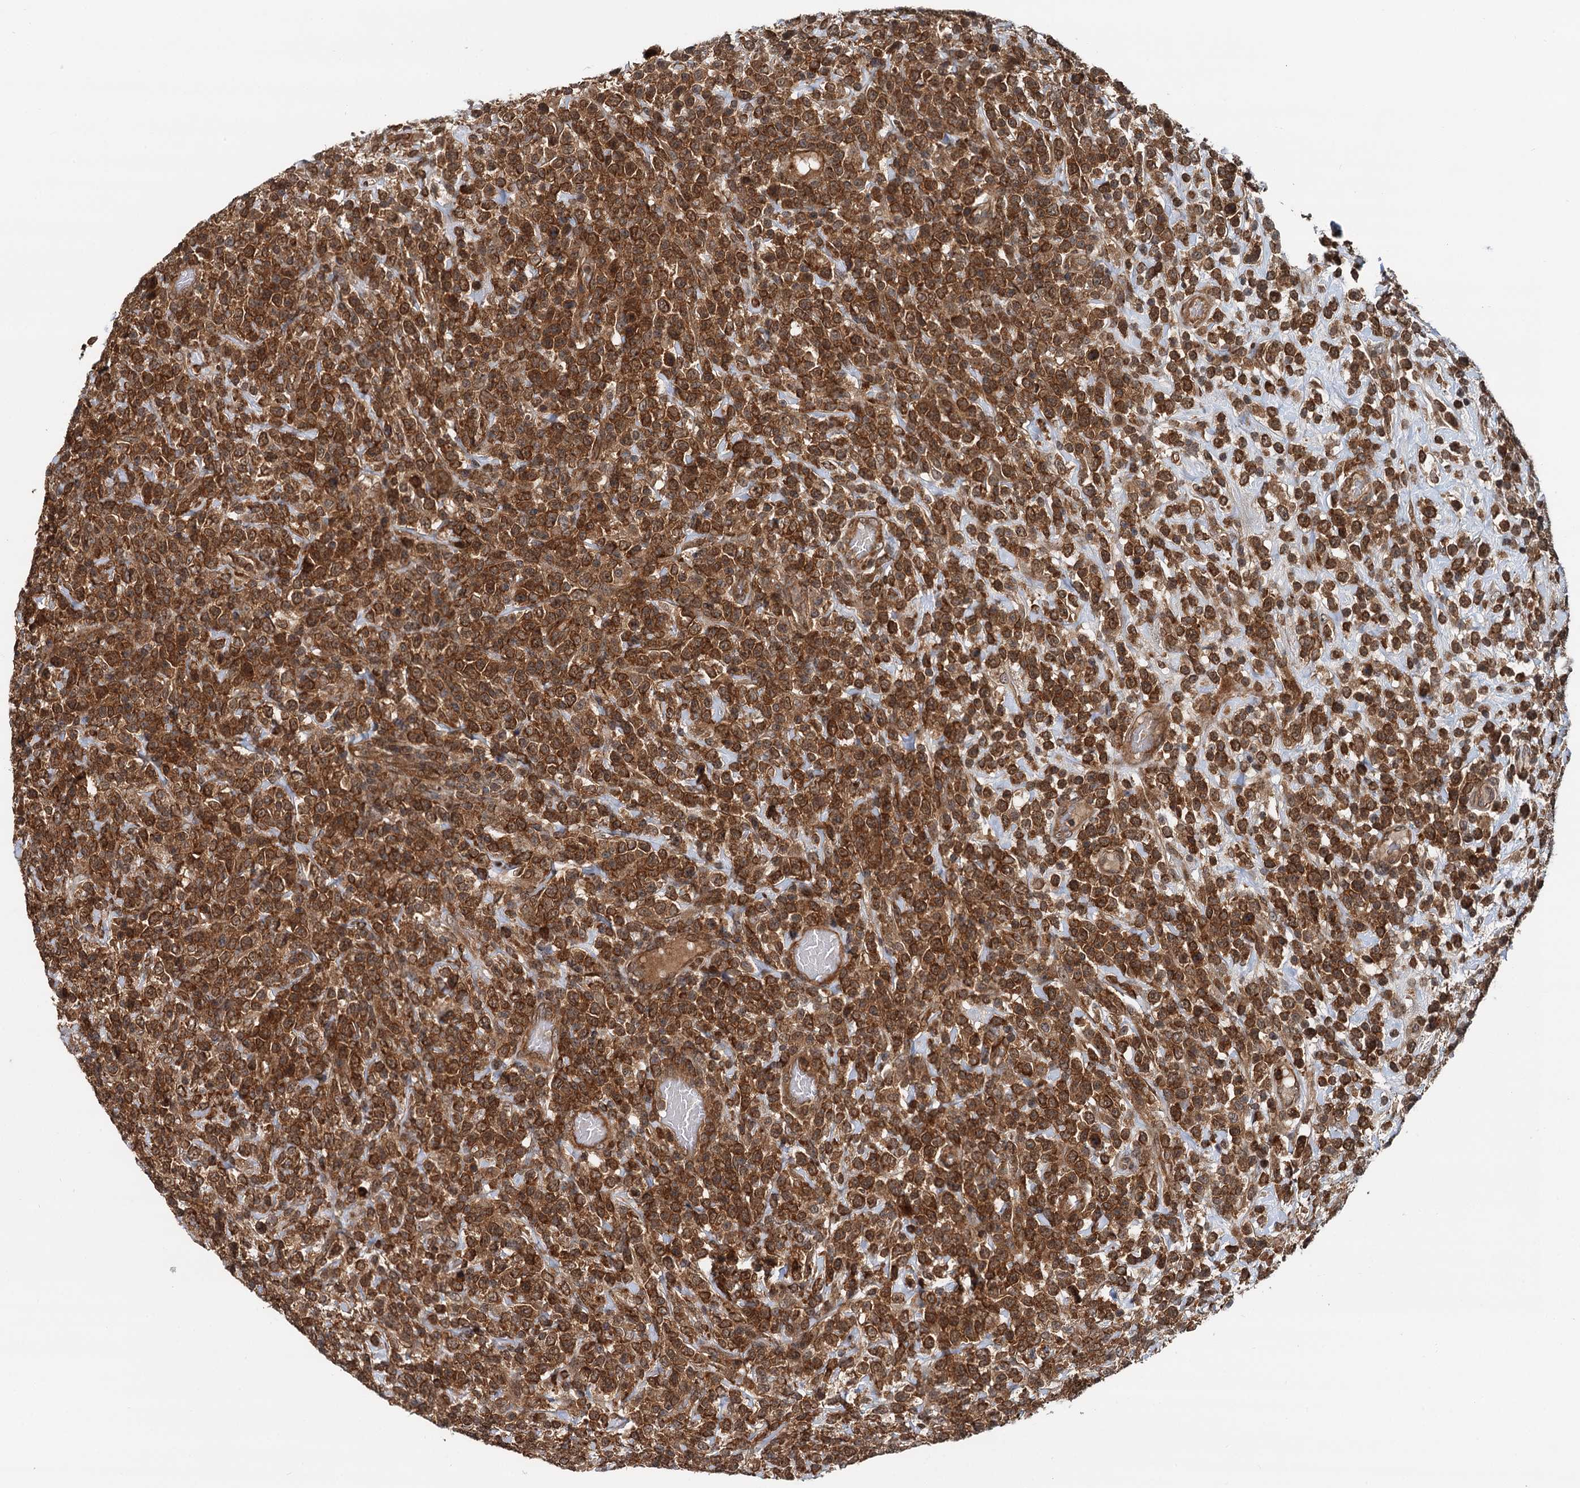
{"staining": {"intensity": "moderate", "quantity": ">75%", "location": "cytoplasmic/membranous,nuclear"}, "tissue": "lymphoma", "cell_type": "Tumor cells", "image_type": "cancer", "snomed": [{"axis": "morphology", "description": "Malignant lymphoma, non-Hodgkin's type, High grade"}, {"axis": "topography", "description": "Colon"}], "caption": "Lymphoma was stained to show a protein in brown. There is medium levels of moderate cytoplasmic/membranous and nuclear expression in about >75% of tumor cells. The staining was performed using DAB to visualize the protein expression in brown, while the nuclei were stained in blue with hematoxylin (Magnification: 20x).", "gene": "STUB1", "patient": {"sex": "female", "age": 53}}